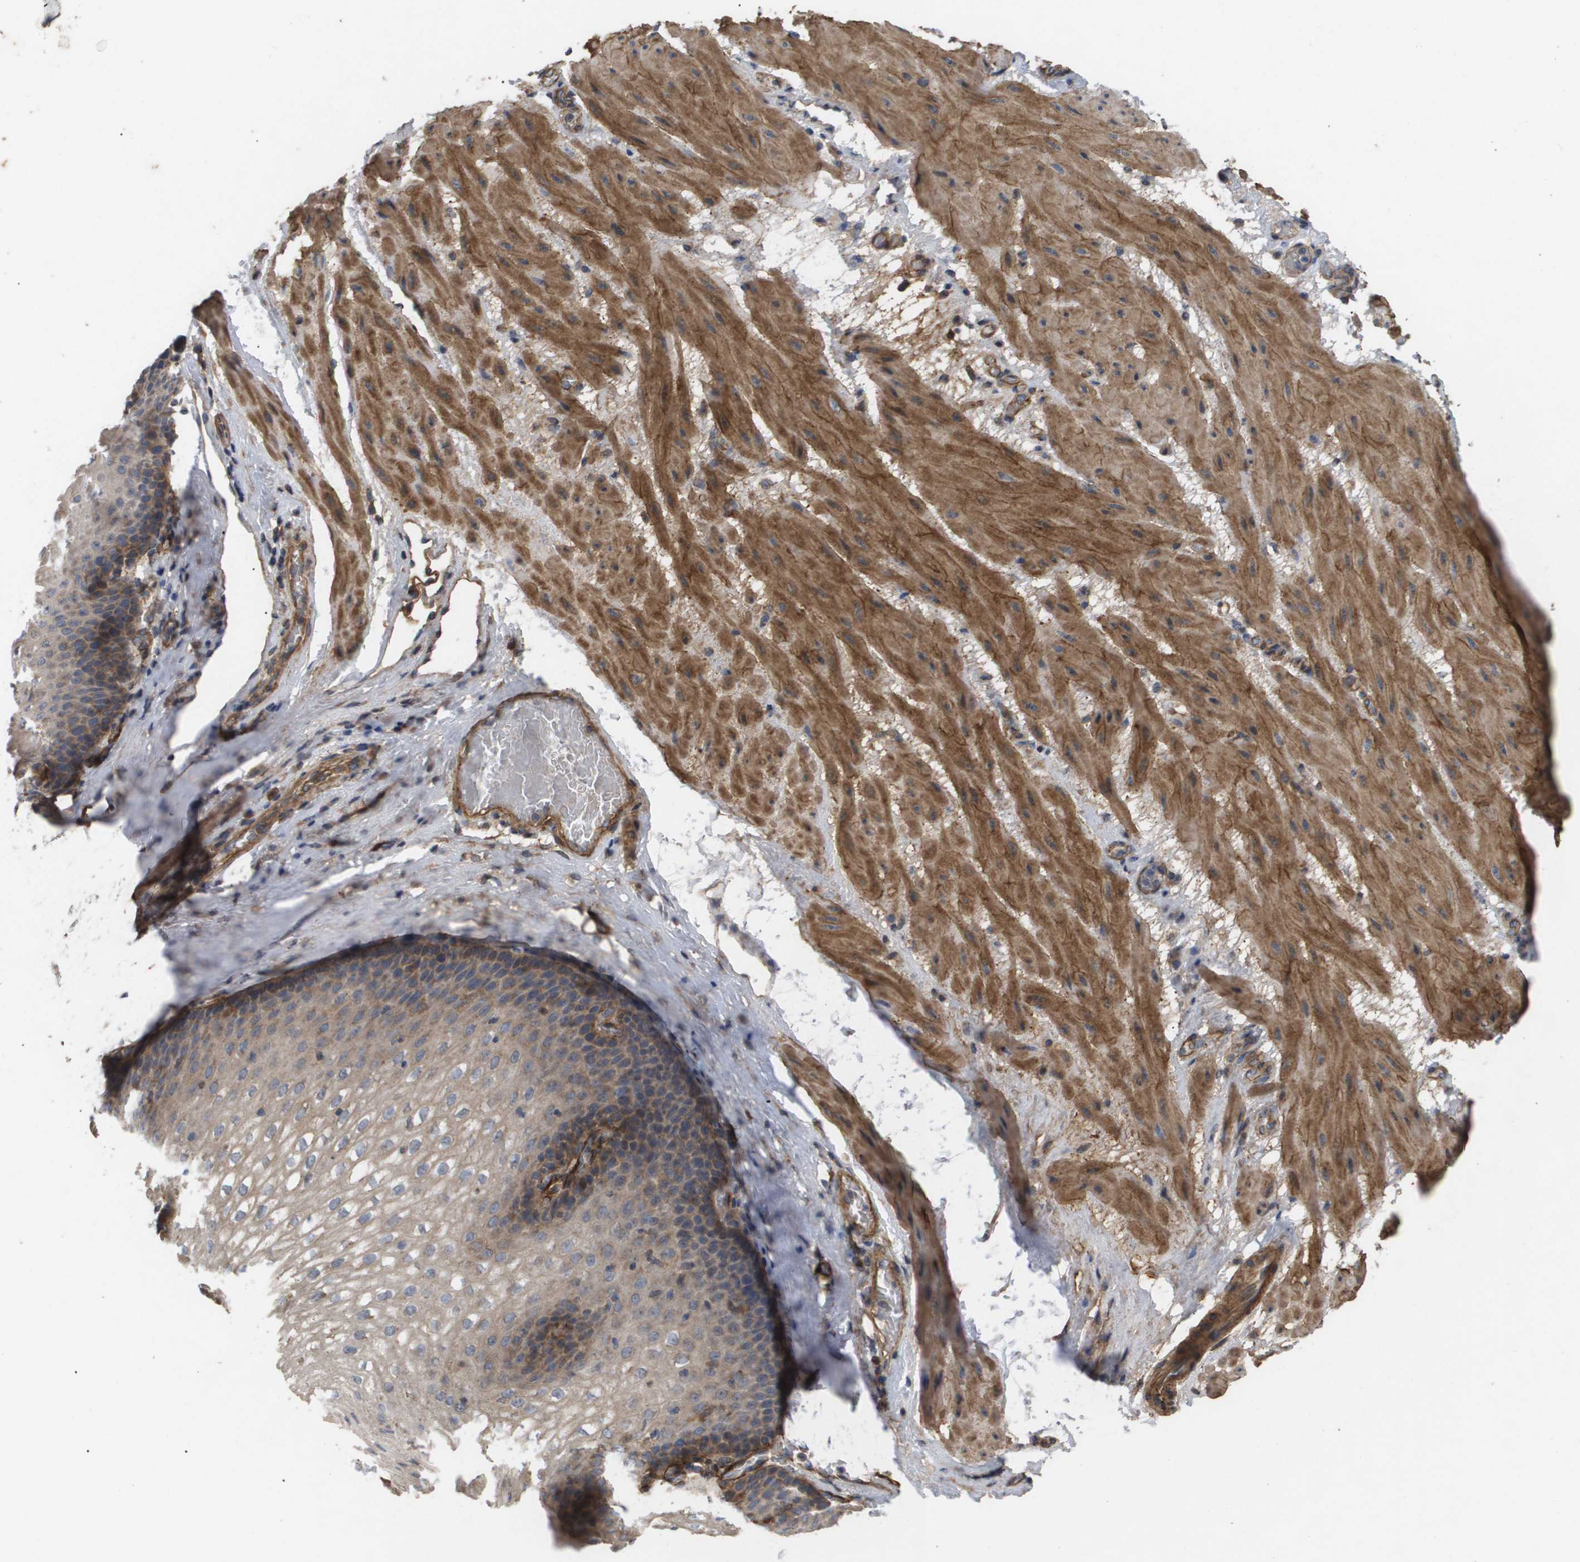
{"staining": {"intensity": "moderate", "quantity": "<25%", "location": "cytoplasmic/membranous"}, "tissue": "esophagus", "cell_type": "Squamous epithelial cells", "image_type": "normal", "snomed": [{"axis": "morphology", "description": "Normal tissue, NOS"}, {"axis": "topography", "description": "Esophagus"}], "caption": "Immunohistochemistry of unremarkable esophagus displays low levels of moderate cytoplasmic/membranous staining in approximately <25% of squamous epithelial cells.", "gene": "TNS1", "patient": {"sex": "male", "age": 48}}